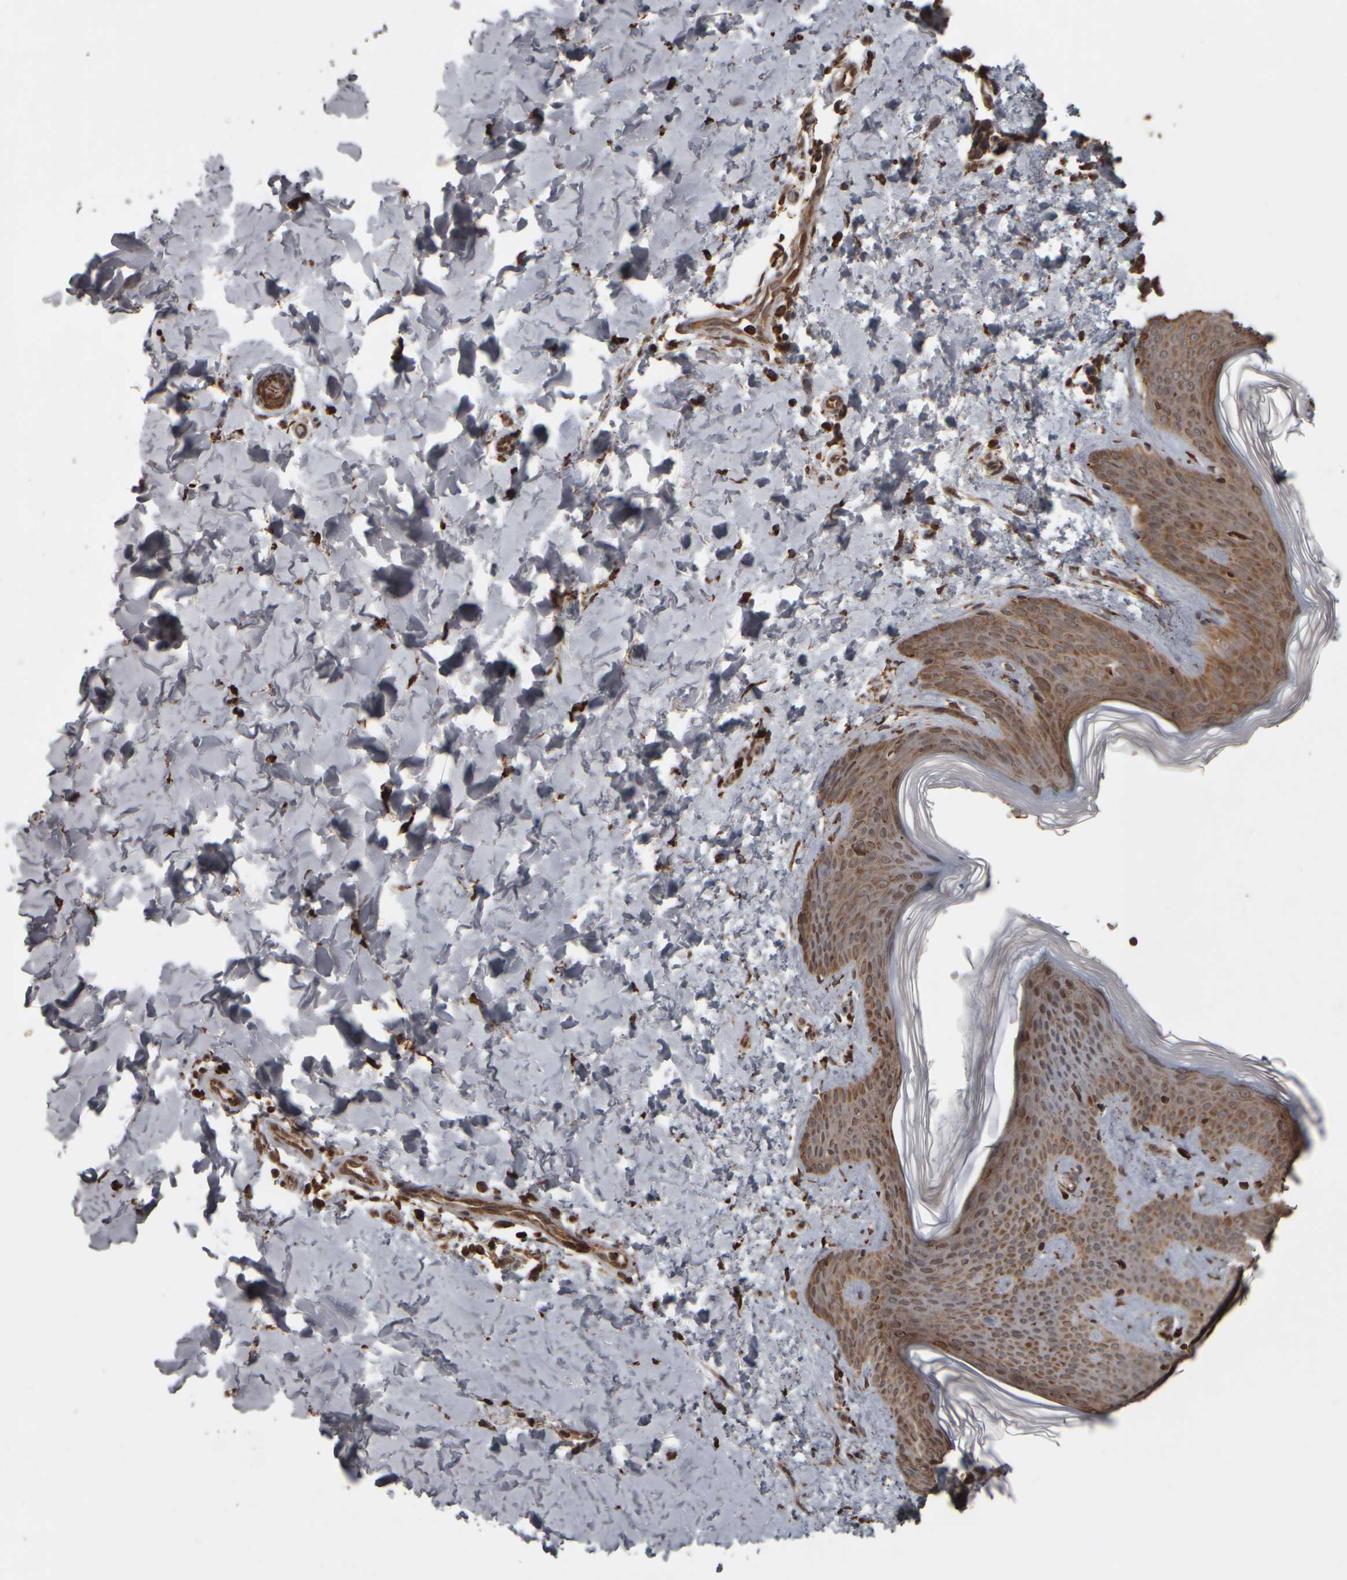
{"staining": {"intensity": "strong", "quantity": ">75%", "location": "cytoplasmic/membranous"}, "tissue": "skin", "cell_type": "Fibroblasts", "image_type": "normal", "snomed": [{"axis": "morphology", "description": "Normal tissue, NOS"}, {"axis": "morphology", "description": "Neoplasm, benign, NOS"}, {"axis": "topography", "description": "Skin"}, {"axis": "topography", "description": "Soft tissue"}], "caption": "Brown immunohistochemical staining in normal human skin reveals strong cytoplasmic/membranous staining in about >75% of fibroblasts.", "gene": "AGBL3", "patient": {"sex": "male", "age": 26}}